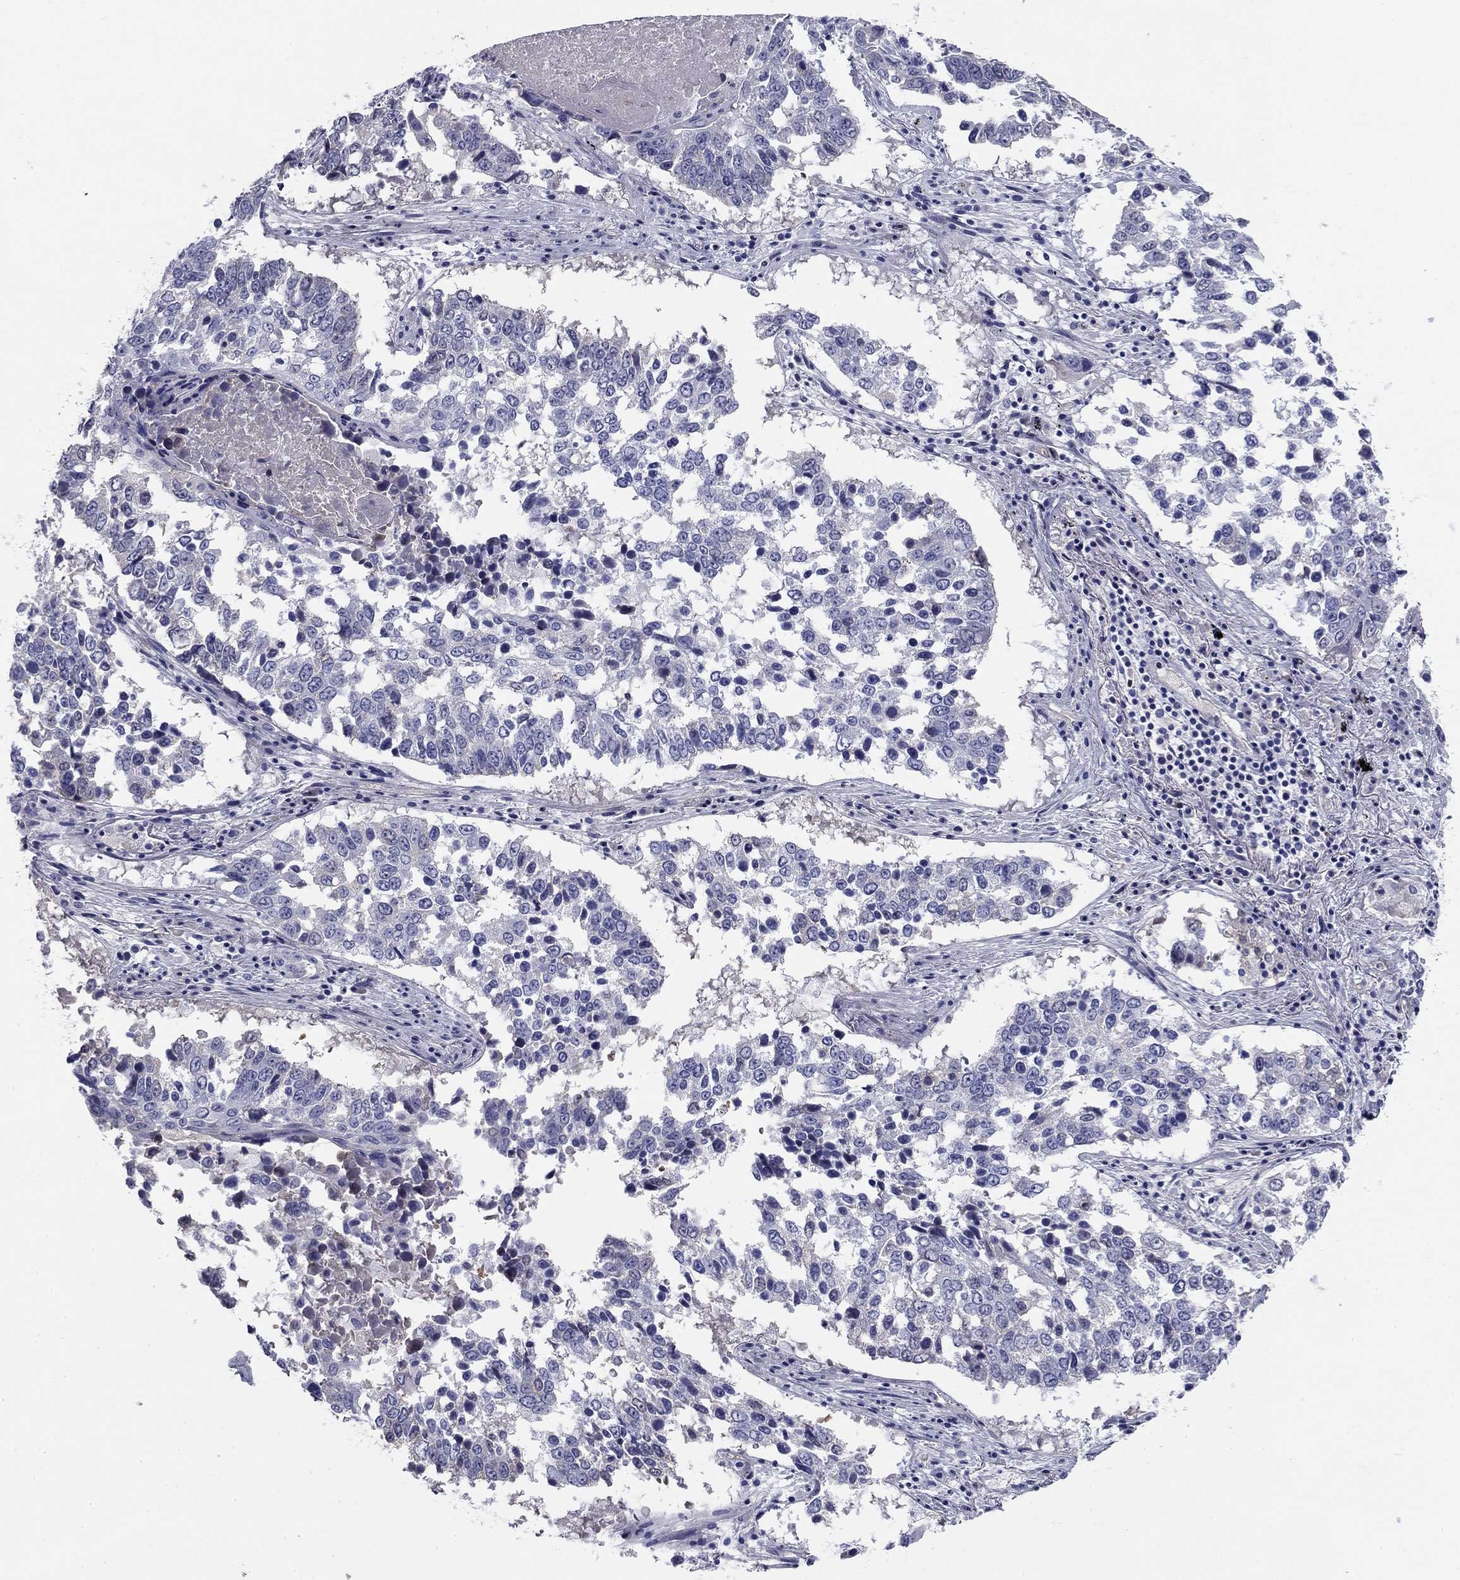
{"staining": {"intensity": "negative", "quantity": "none", "location": "none"}, "tissue": "lung cancer", "cell_type": "Tumor cells", "image_type": "cancer", "snomed": [{"axis": "morphology", "description": "Squamous cell carcinoma, NOS"}, {"axis": "topography", "description": "Lung"}], "caption": "This photomicrograph is of lung cancer stained with immunohistochemistry (IHC) to label a protein in brown with the nuclei are counter-stained blue. There is no positivity in tumor cells.", "gene": "CPLX4", "patient": {"sex": "male", "age": 82}}